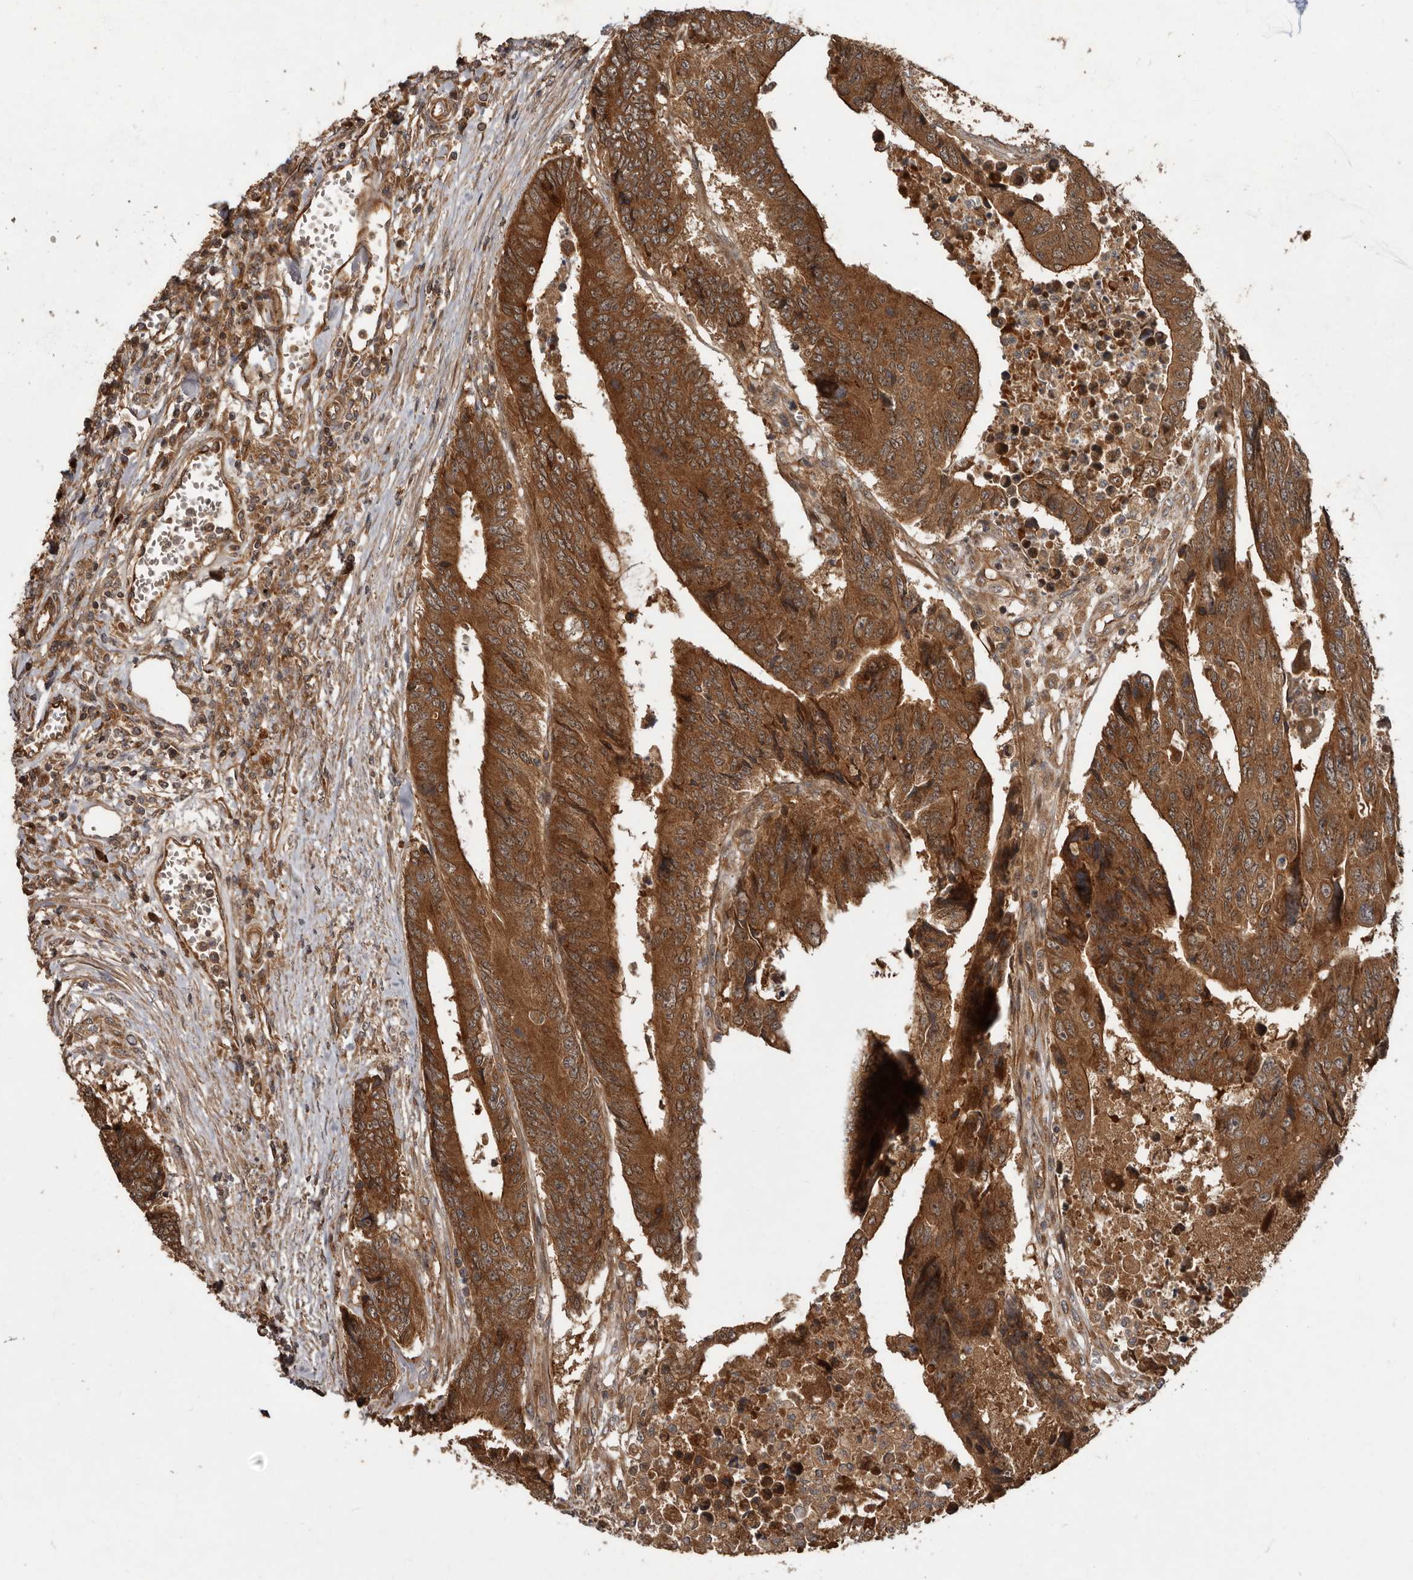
{"staining": {"intensity": "moderate", "quantity": ">75%", "location": "cytoplasmic/membranous"}, "tissue": "colorectal cancer", "cell_type": "Tumor cells", "image_type": "cancer", "snomed": [{"axis": "morphology", "description": "Adenocarcinoma, NOS"}, {"axis": "topography", "description": "Rectum"}], "caption": "Colorectal cancer stained with a brown dye shows moderate cytoplasmic/membranous positive positivity in approximately >75% of tumor cells.", "gene": "STK36", "patient": {"sex": "male", "age": 84}}